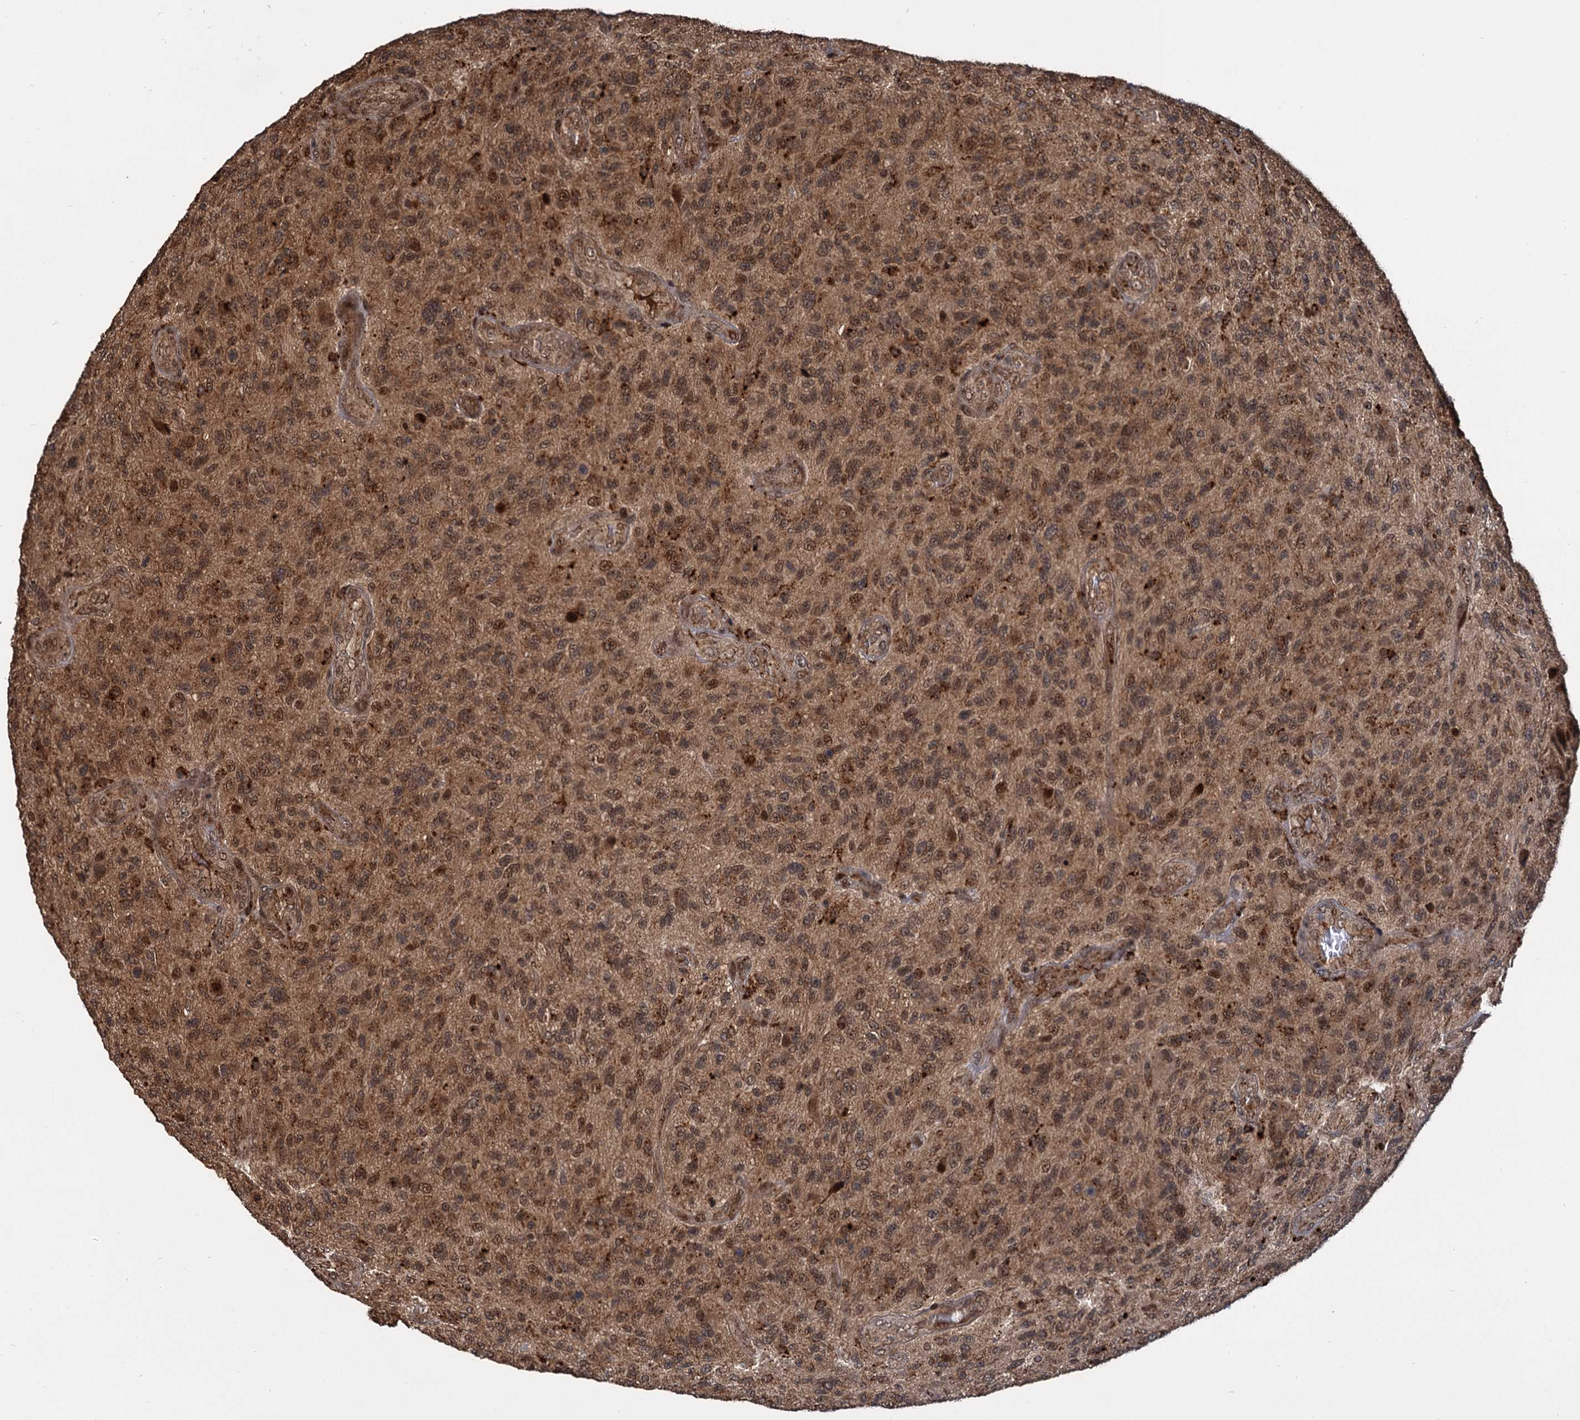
{"staining": {"intensity": "moderate", "quantity": ">75%", "location": "cytoplasmic/membranous,nuclear"}, "tissue": "glioma", "cell_type": "Tumor cells", "image_type": "cancer", "snomed": [{"axis": "morphology", "description": "Glioma, malignant, High grade"}, {"axis": "topography", "description": "Brain"}], "caption": "Immunohistochemical staining of human high-grade glioma (malignant) demonstrates moderate cytoplasmic/membranous and nuclear protein expression in approximately >75% of tumor cells.", "gene": "CEP192", "patient": {"sex": "male", "age": 47}}